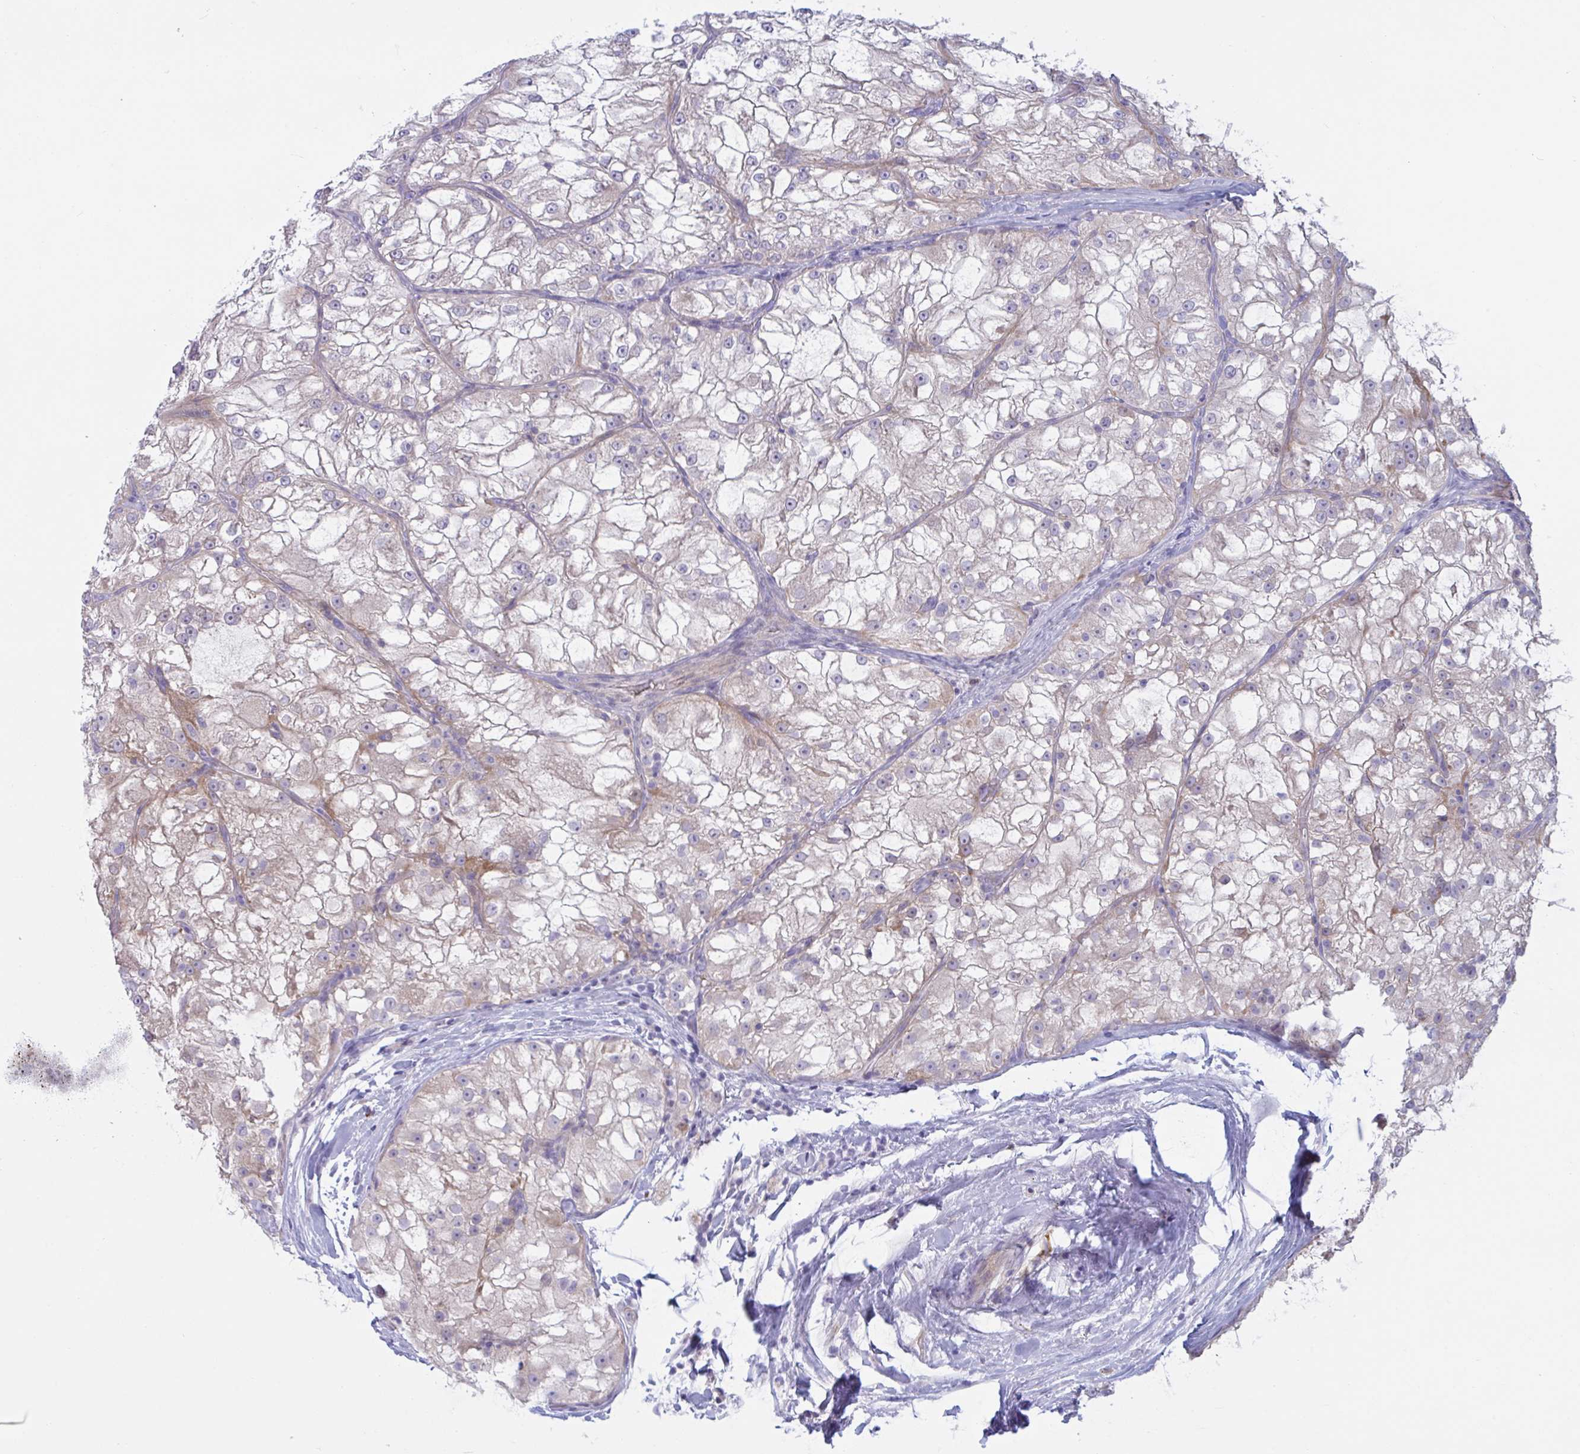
{"staining": {"intensity": "weak", "quantity": "<25%", "location": "cytoplasmic/membranous"}, "tissue": "renal cancer", "cell_type": "Tumor cells", "image_type": "cancer", "snomed": [{"axis": "morphology", "description": "Adenocarcinoma, NOS"}, {"axis": "topography", "description": "Kidney"}], "caption": "An immunohistochemistry image of renal adenocarcinoma is shown. There is no staining in tumor cells of renal adenocarcinoma.", "gene": "VWC2", "patient": {"sex": "female", "age": 72}}